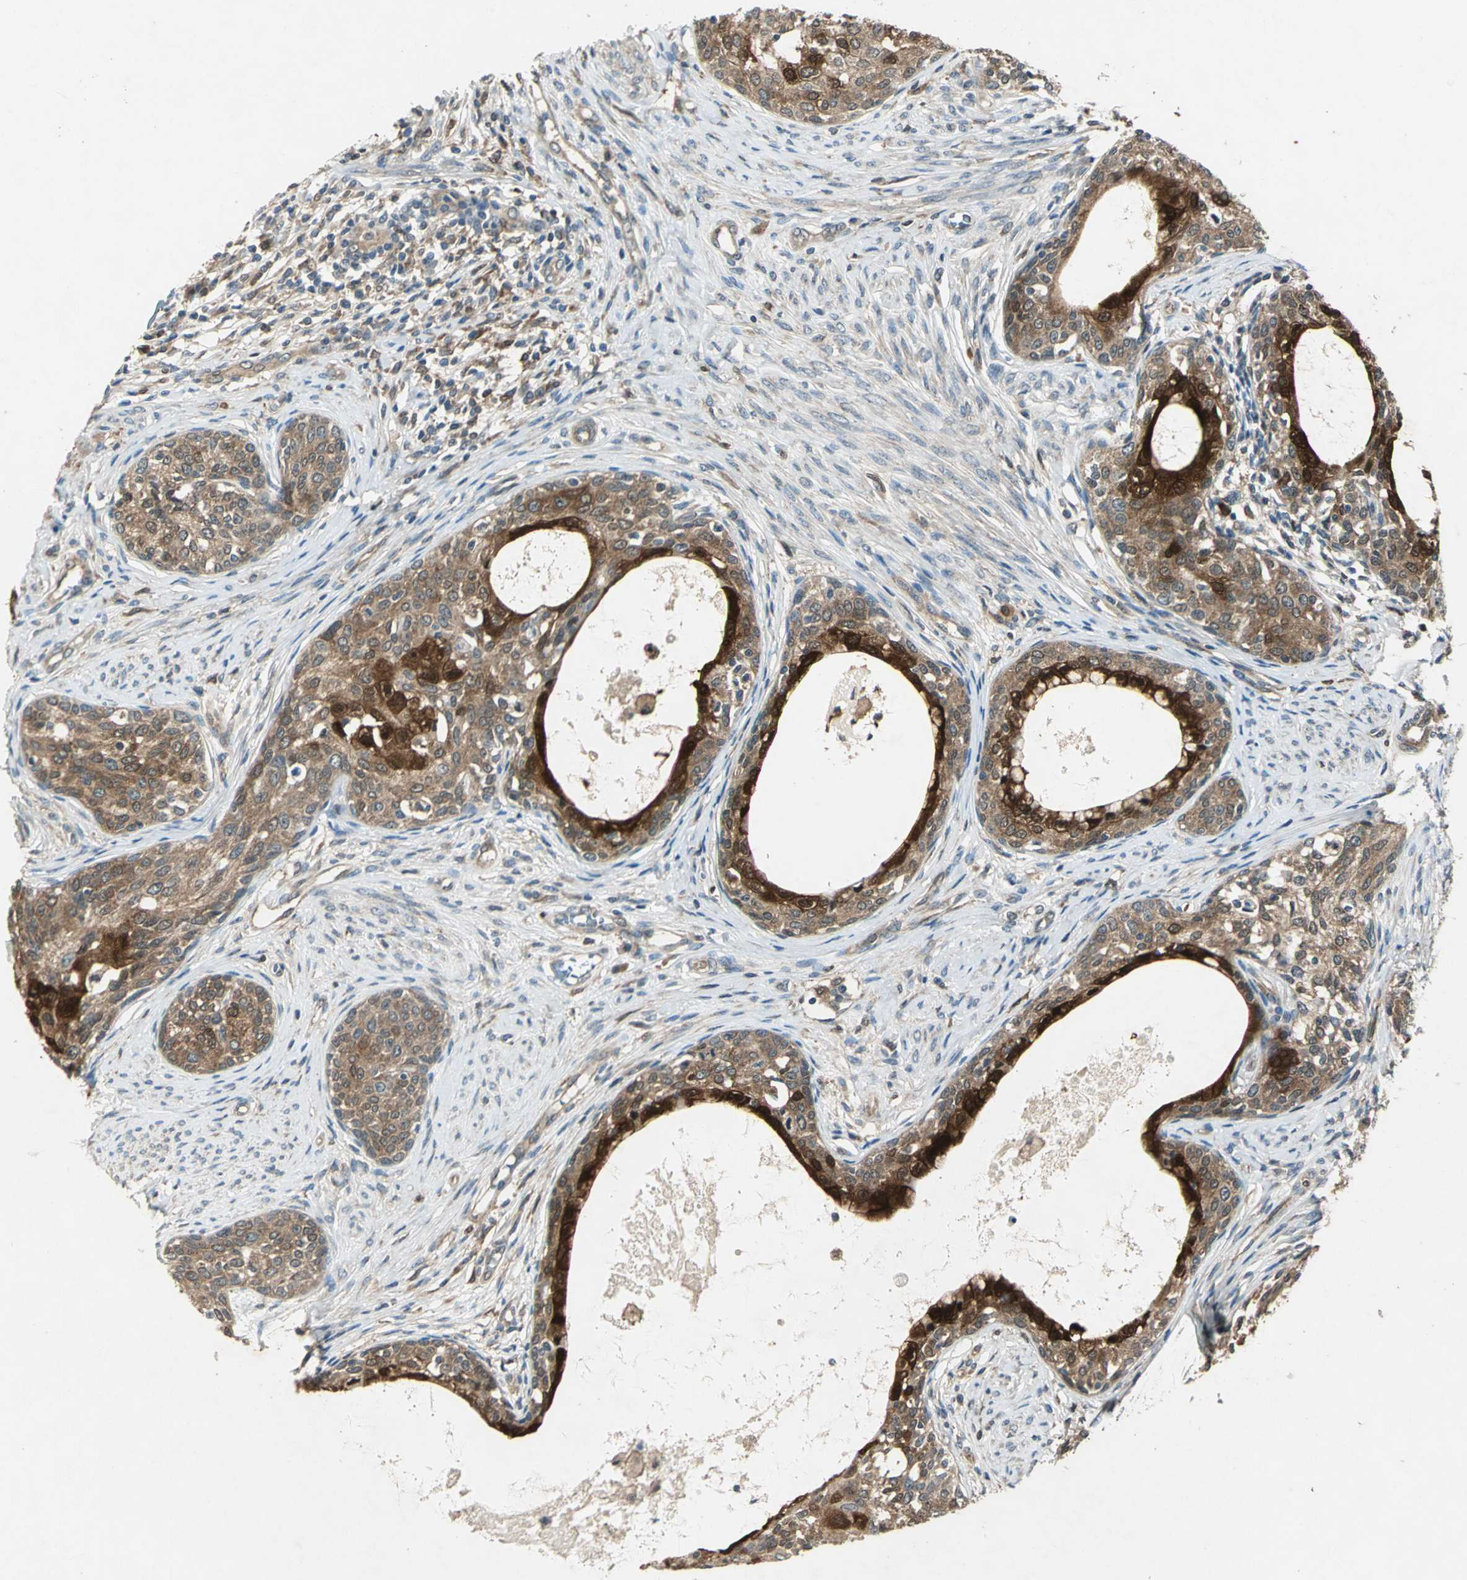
{"staining": {"intensity": "moderate", "quantity": ">75%", "location": "cytoplasmic/membranous"}, "tissue": "cervical cancer", "cell_type": "Tumor cells", "image_type": "cancer", "snomed": [{"axis": "morphology", "description": "Squamous cell carcinoma, NOS"}, {"axis": "morphology", "description": "Adenocarcinoma, NOS"}, {"axis": "topography", "description": "Cervix"}], "caption": "Moderate cytoplasmic/membranous protein positivity is present in approximately >75% of tumor cells in cervical cancer.", "gene": "RRM2B", "patient": {"sex": "female", "age": 52}}